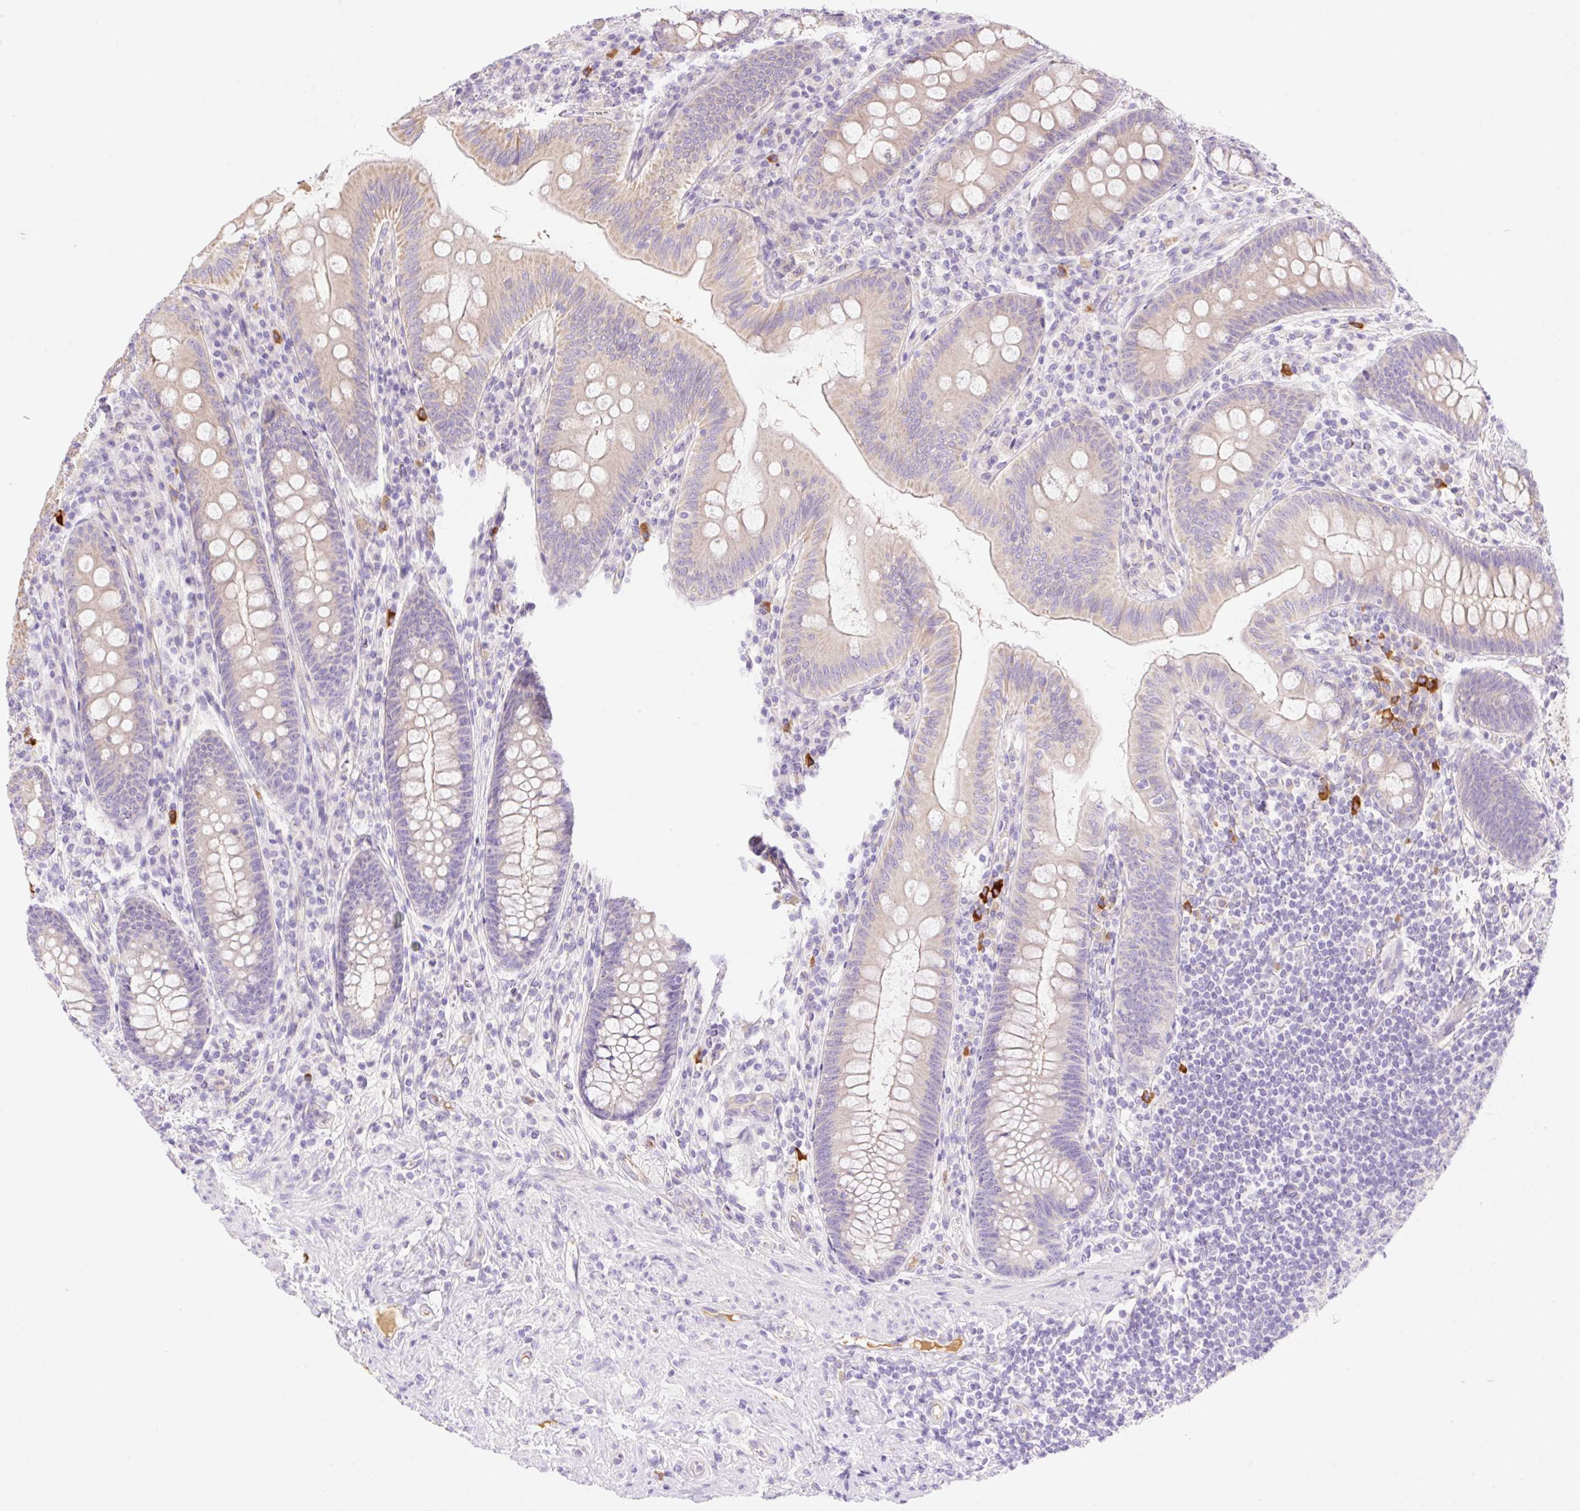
{"staining": {"intensity": "weak", "quantity": "25%-75%", "location": "cytoplasmic/membranous"}, "tissue": "appendix", "cell_type": "Glandular cells", "image_type": "normal", "snomed": [{"axis": "morphology", "description": "Normal tissue, NOS"}, {"axis": "topography", "description": "Appendix"}], "caption": "This photomicrograph displays immunohistochemistry (IHC) staining of unremarkable appendix, with low weak cytoplasmic/membranous expression in approximately 25%-75% of glandular cells.", "gene": "DENND5A", "patient": {"sex": "male", "age": 71}}